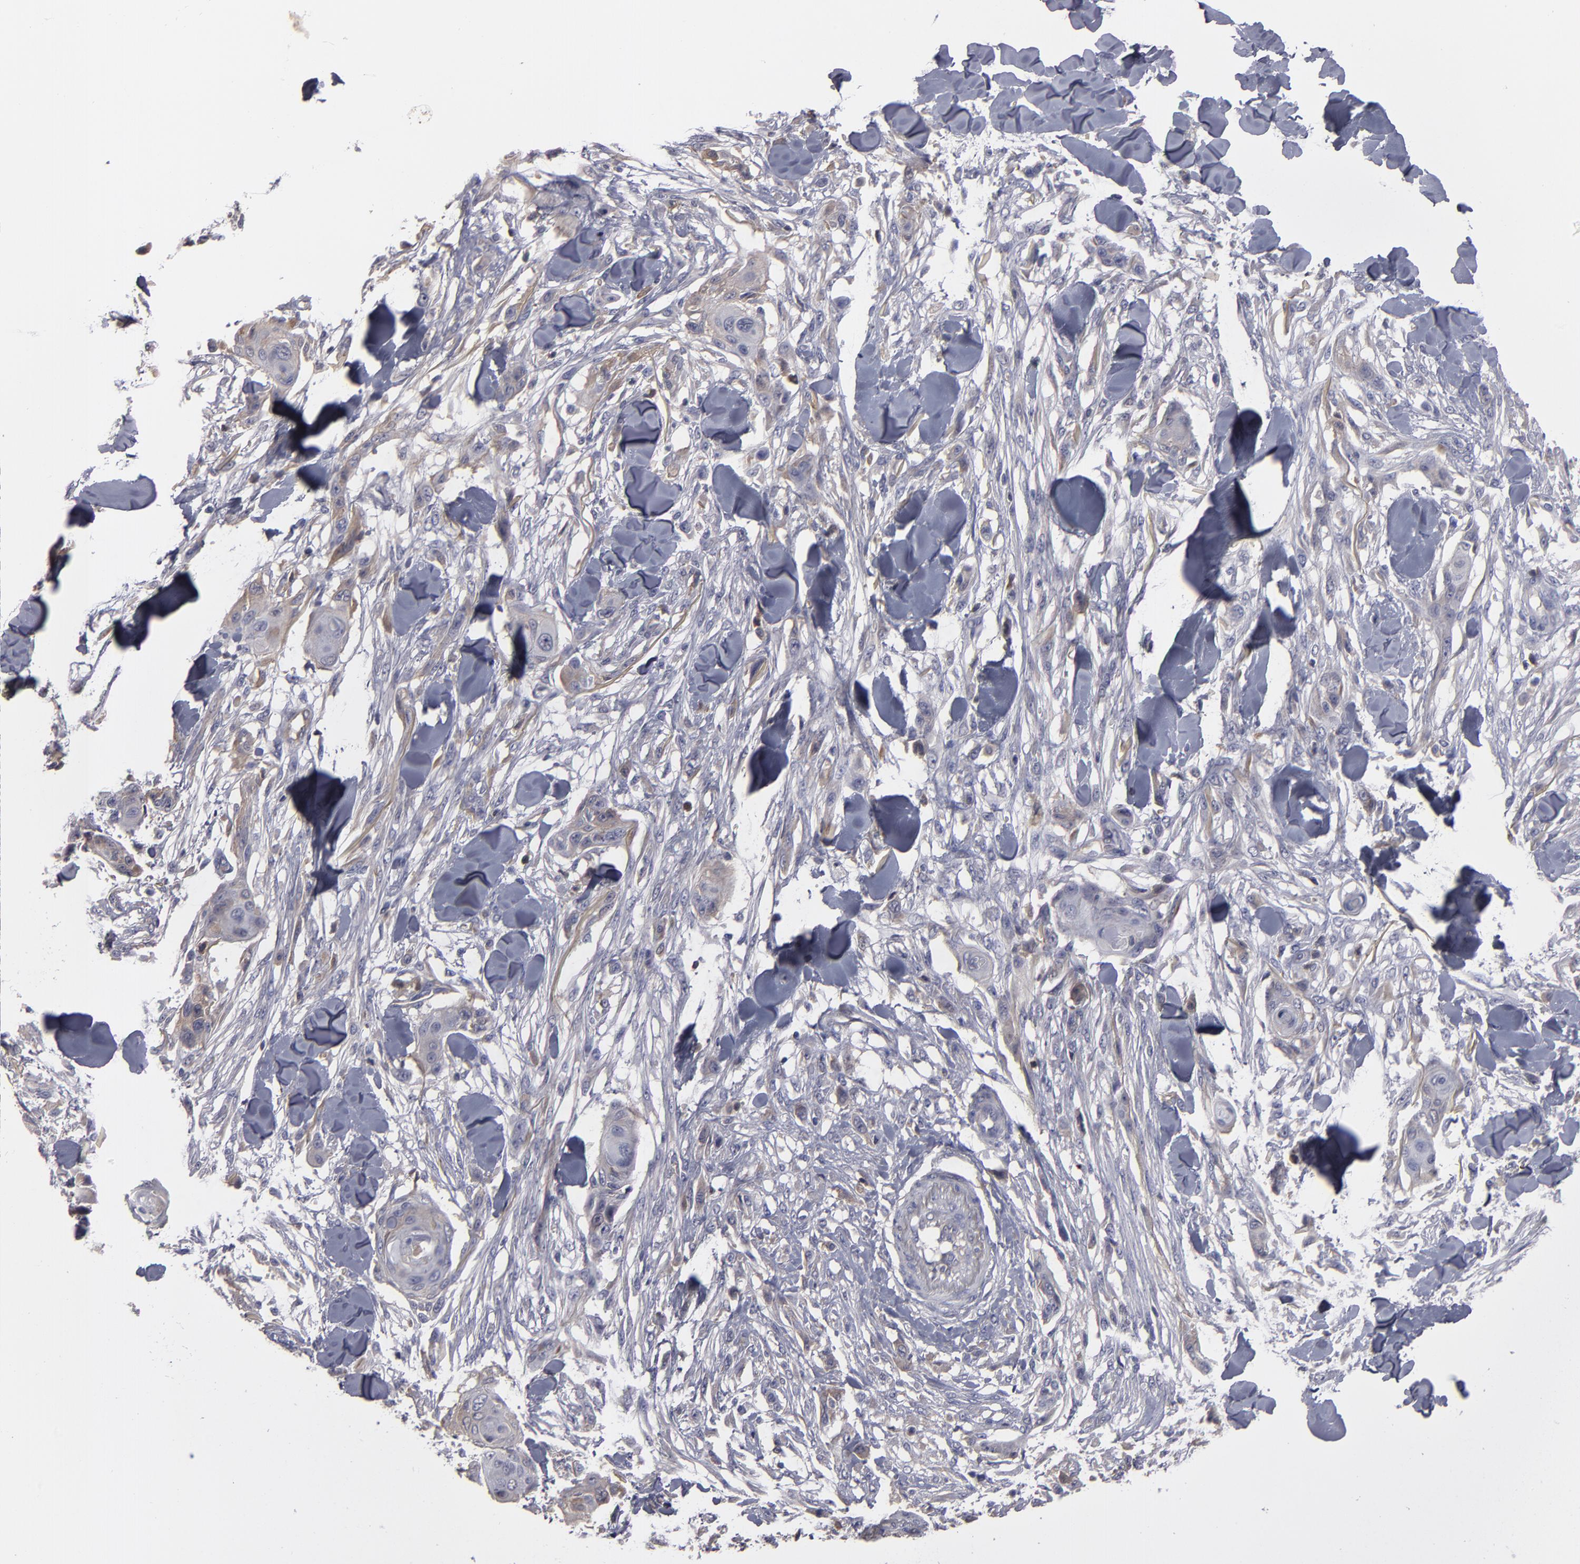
{"staining": {"intensity": "negative", "quantity": "none", "location": "none"}, "tissue": "skin cancer", "cell_type": "Tumor cells", "image_type": "cancer", "snomed": [{"axis": "morphology", "description": "Squamous cell carcinoma, NOS"}, {"axis": "topography", "description": "Skin"}], "caption": "Immunohistochemistry histopathology image of neoplastic tissue: human skin cancer stained with DAB (3,3'-diaminobenzidine) shows no significant protein staining in tumor cells.", "gene": "ITIH4", "patient": {"sex": "female", "age": 59}}